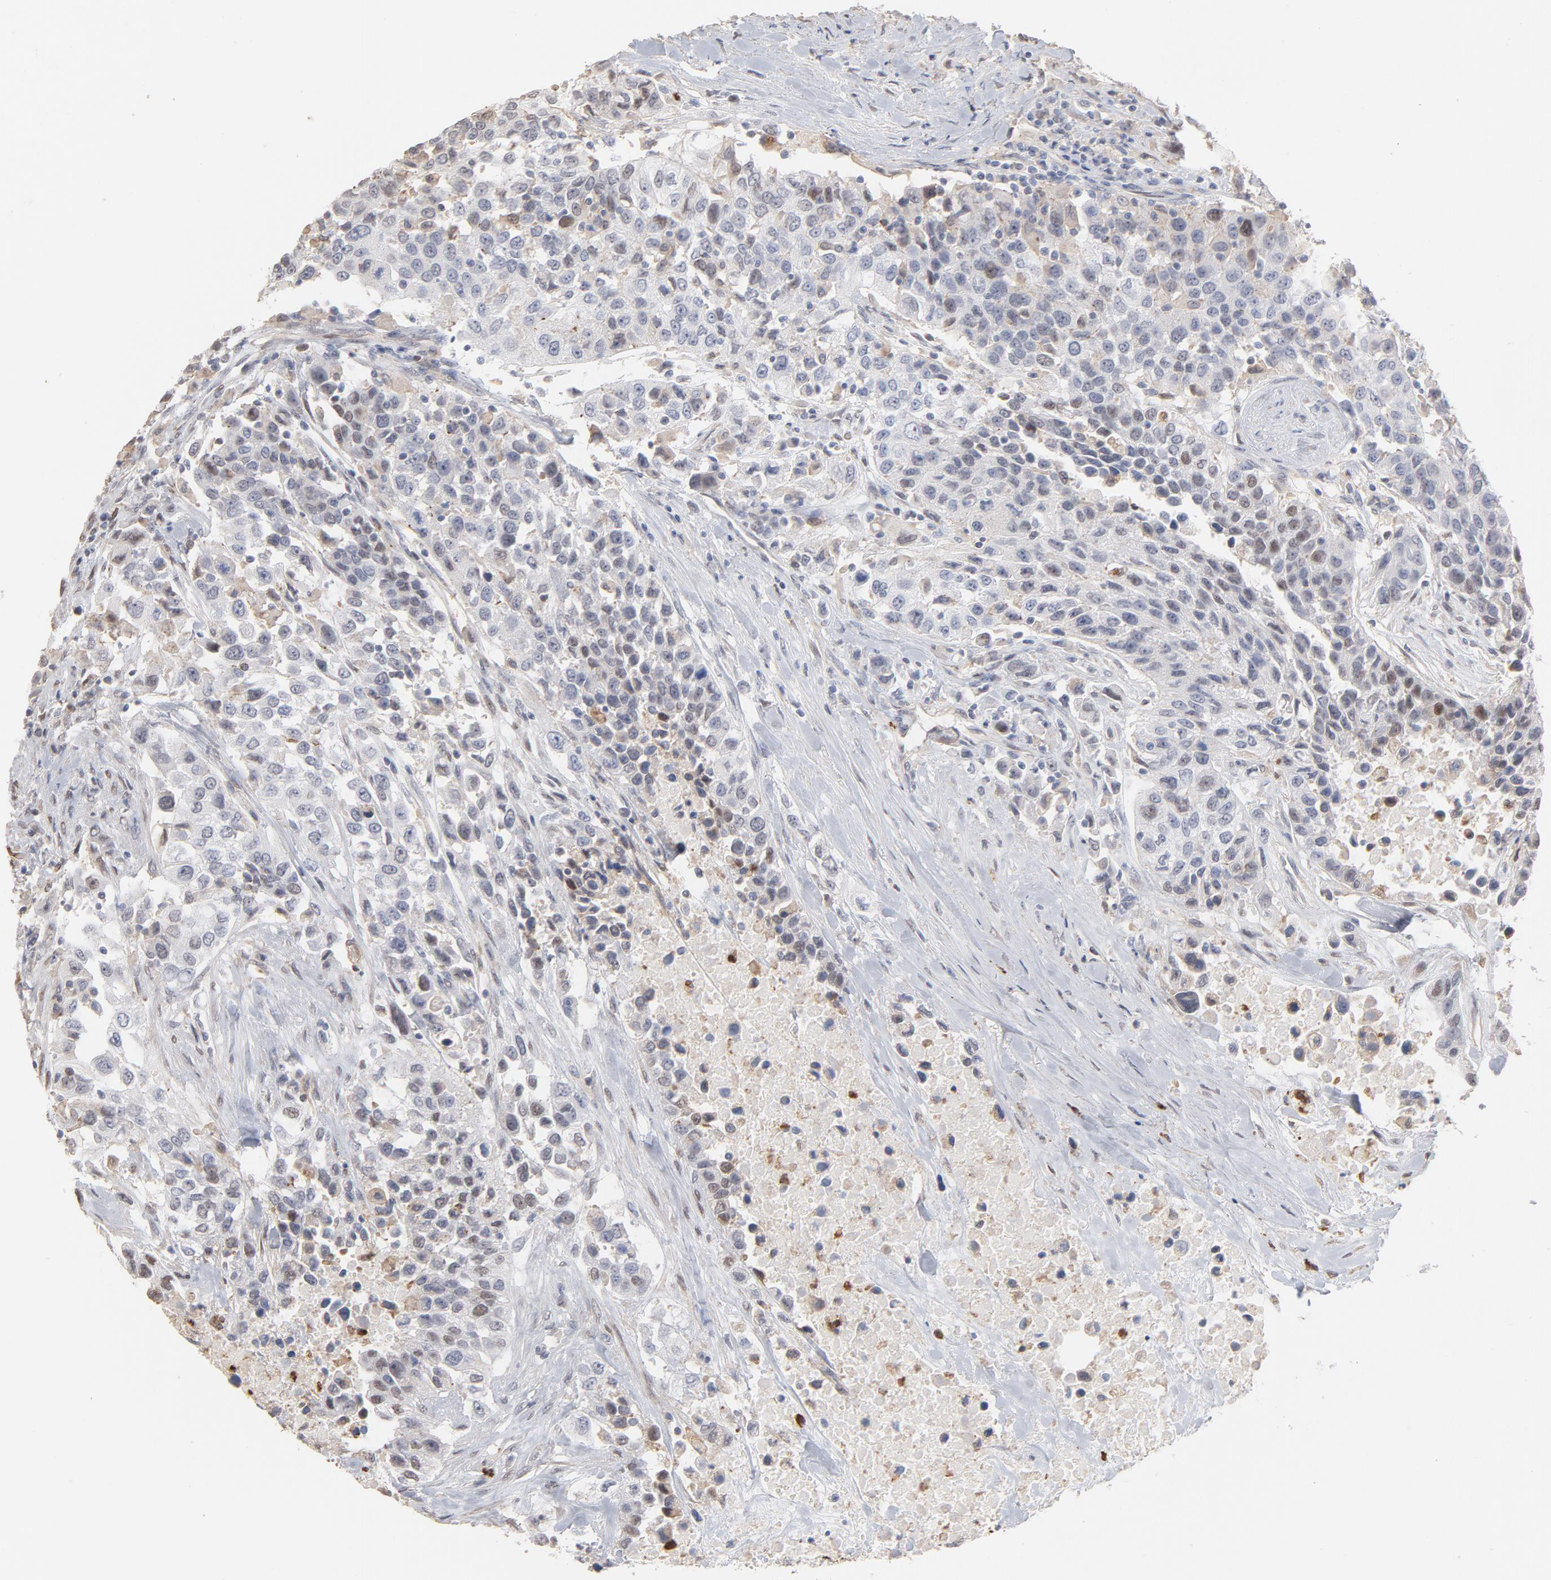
{"staining": {"intensity": "weak", "quantity": "25%-75%", "location": "cytoplasmic/membranous"}, "tissue": "urothelial cancer", "cell_type": "Tumor cells", "image_type": "cancer", "snomed": [{"axis": "morphology", "description": "Urothelial carcinoma, High grade"}, {"axis": "topography", "description": "Urinary bladder"}], "caption": "Human urothelial cancer stained for a protein (brown) exhibits weak cytoplasmic/membranous positive positivity in approximately 25%-75% of tumor cells.", "gene": "PNMA1", "patient": {"sex": "female", "age": 80}}